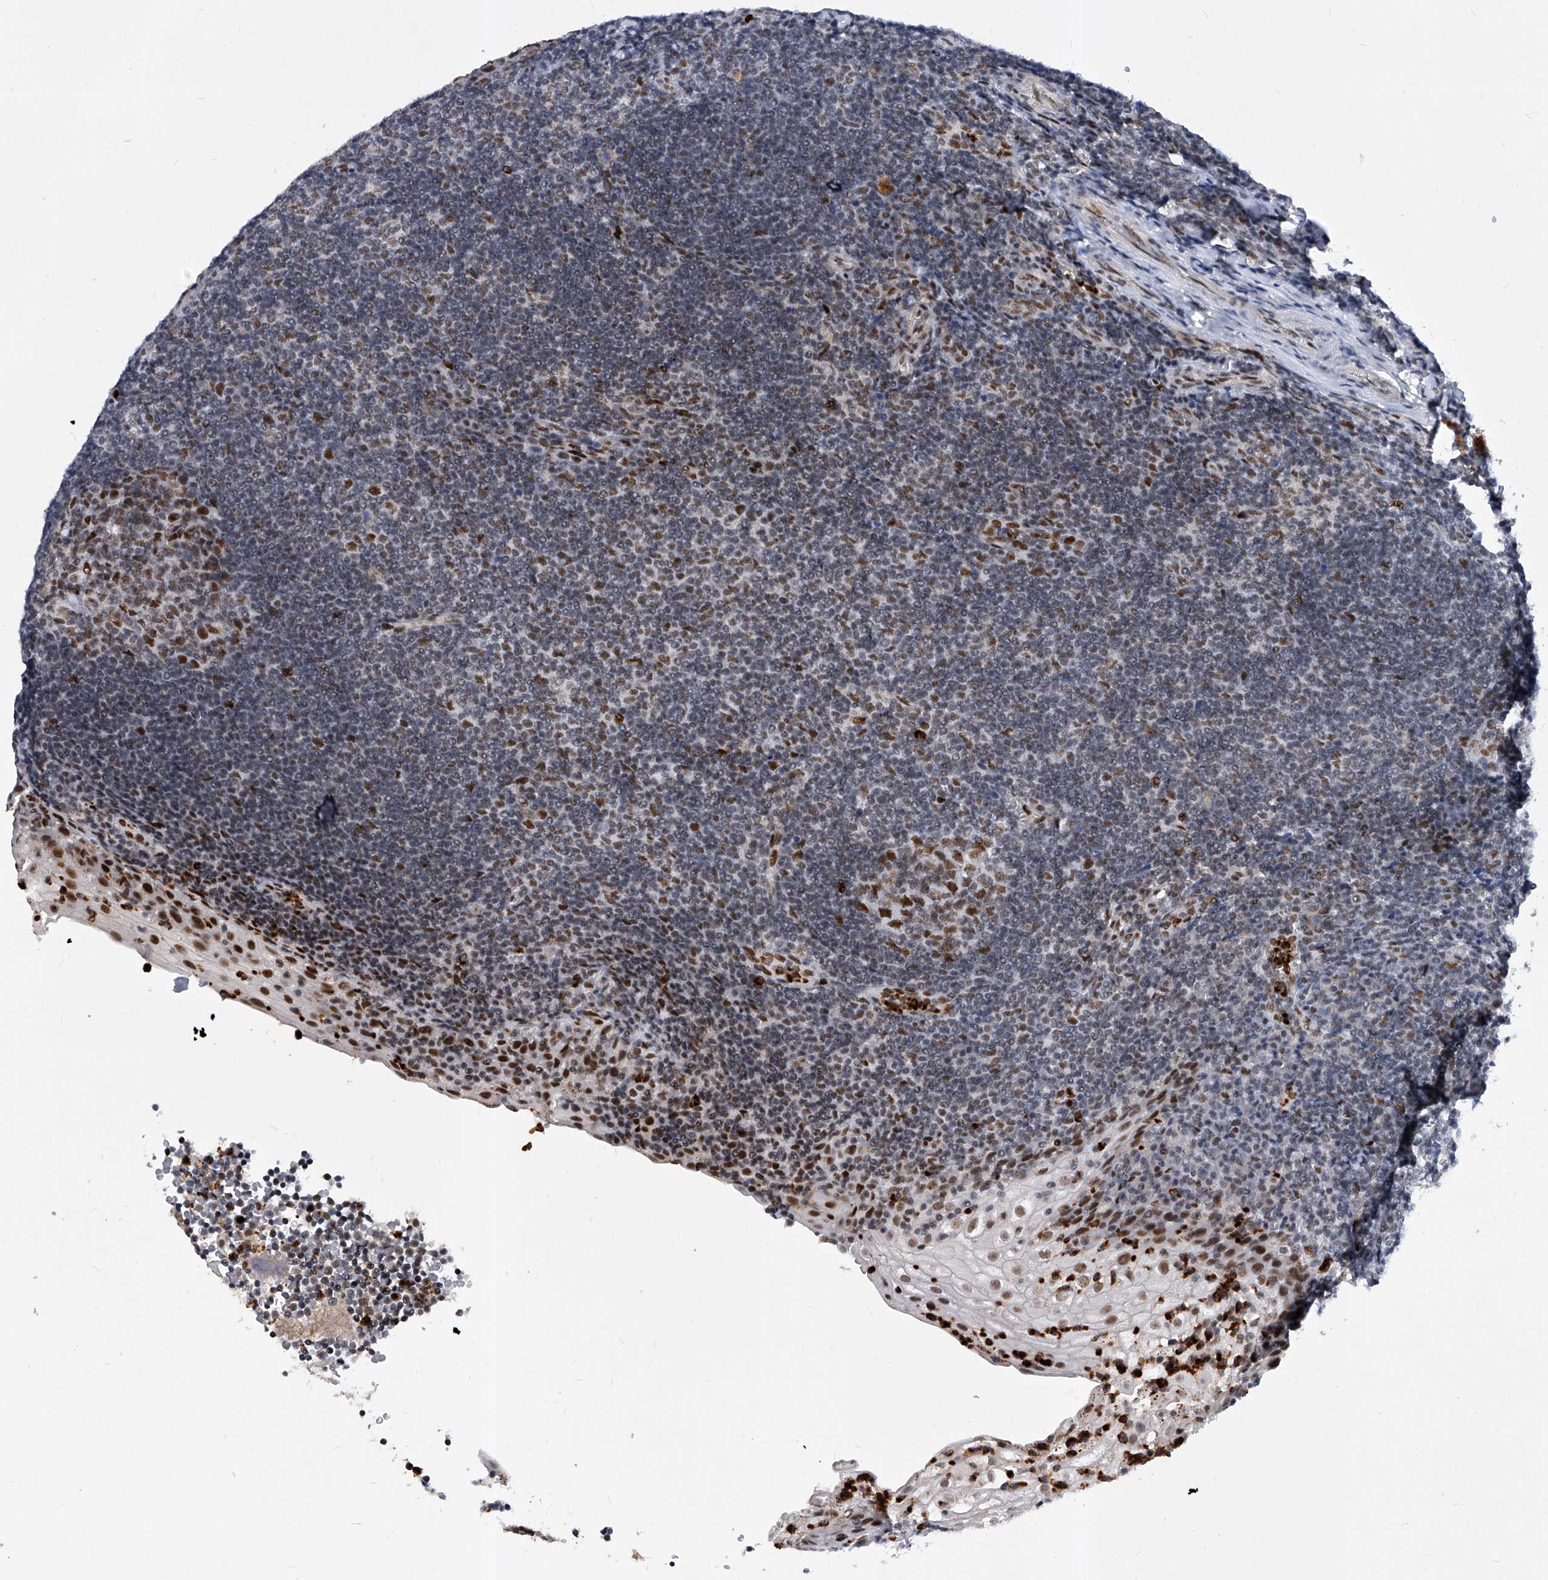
{"staining": {"intensity": "moderate", "quantity": "<25%", "location": "nuclear"}, "tissue": "tonsil", "cell_type": "Germinal center cells", "image_type": "normal", "snomed": [{"axis": "morphology", "description": "Normal tissue, NOS"}, {"axis": "topography", "description": "Tonsil"}], "caption": "Immunohistochemistry (IHC) image of unremarkable human tonsil stained for a protein (brown), which reveals low levels of moderate nuclear staining in about <25% of germinal center cells.", "gene": "TESK2", "patient": {"sex": "male", "age": 37}}